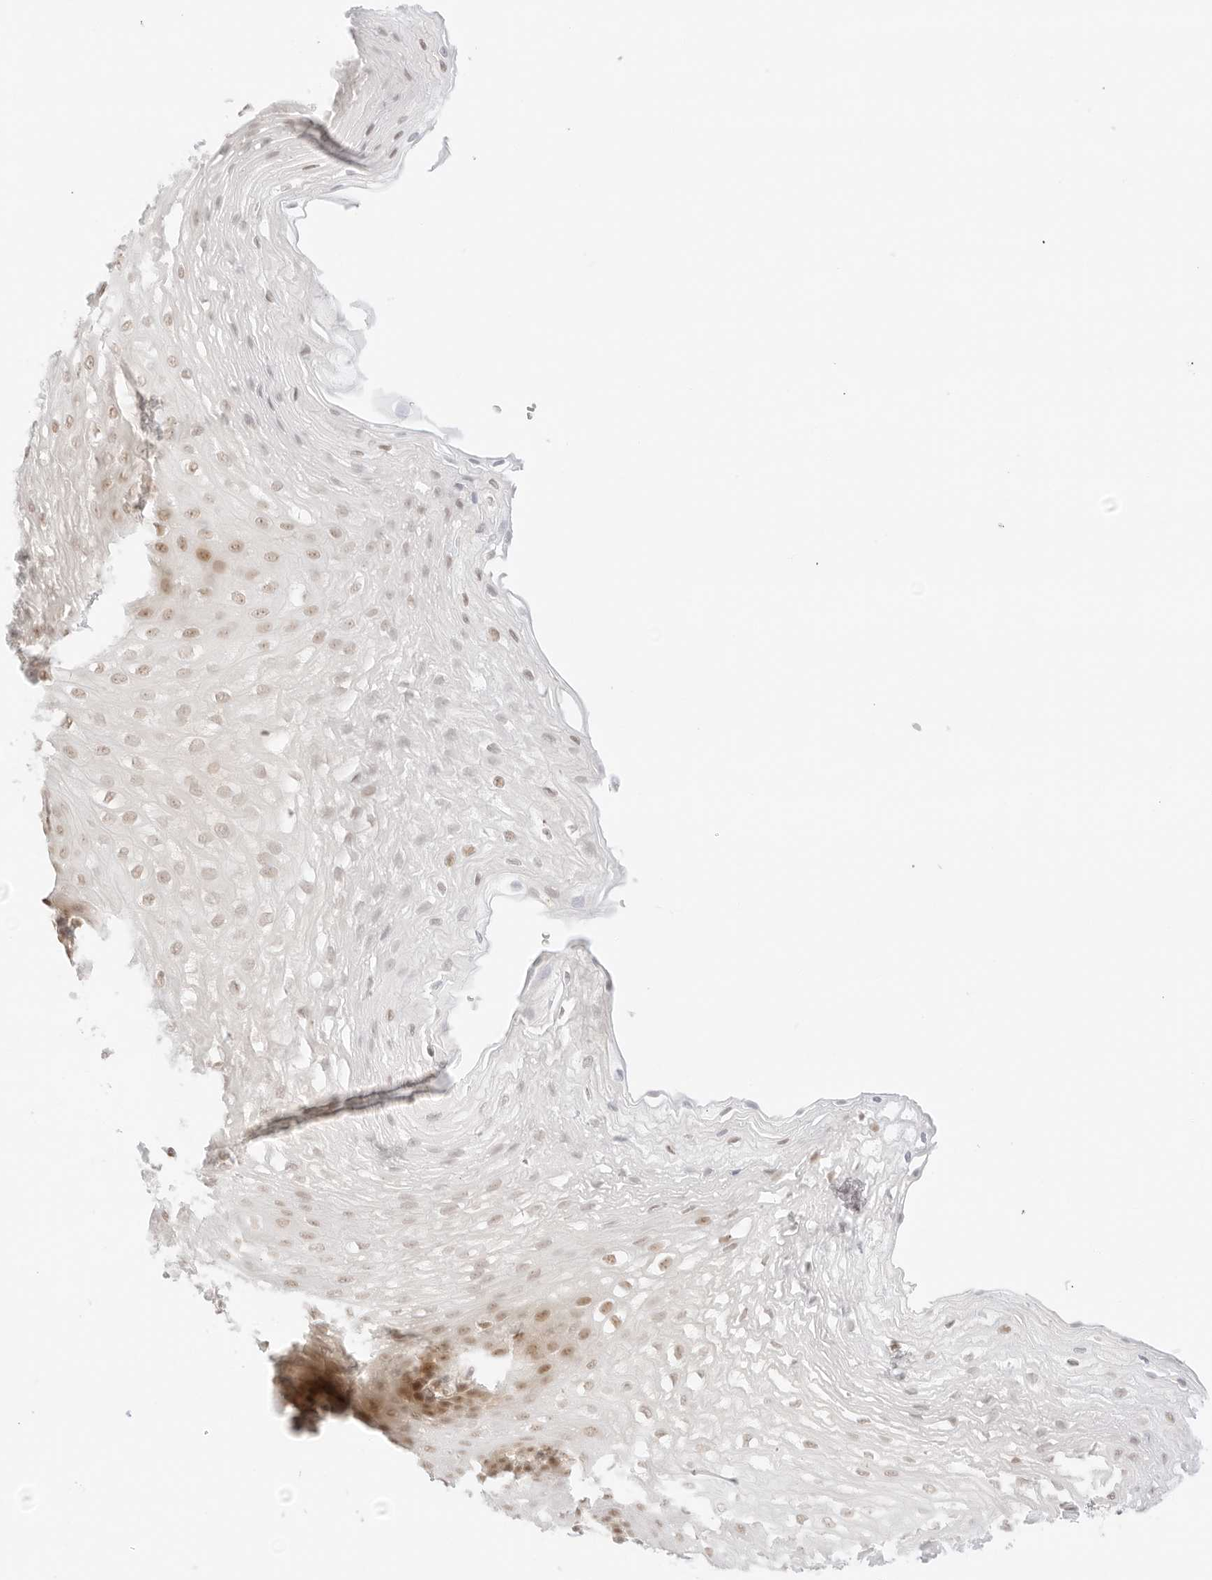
{"staining": {"intensity": "moderate", "quantity": "25%-75%", "location": "nuclear"}, "tissue": "esophagus", "cell_type": "Squamous epithelial cells", "image_type": "normal", "snomed": [{"axis": "morphology", "description": "Normal tissue, NOS"}, {"axis": "topography", "description": "Esophagus"}], "caption": "Immunohistochemistry (IHC) (DAB) staining of unremarkable esophagus reveals moderate nuclear protein staining in approximately 25%-75% of squamous epithelial cells. The protein is stained brown, and the nuclei are stained in blue (DAB (3,3'-diaminobenzidine) IHC with brightfield microscopy, high magnification).", "gene": "ITGA6", "patient": {"sex": "female", "age": 66}}